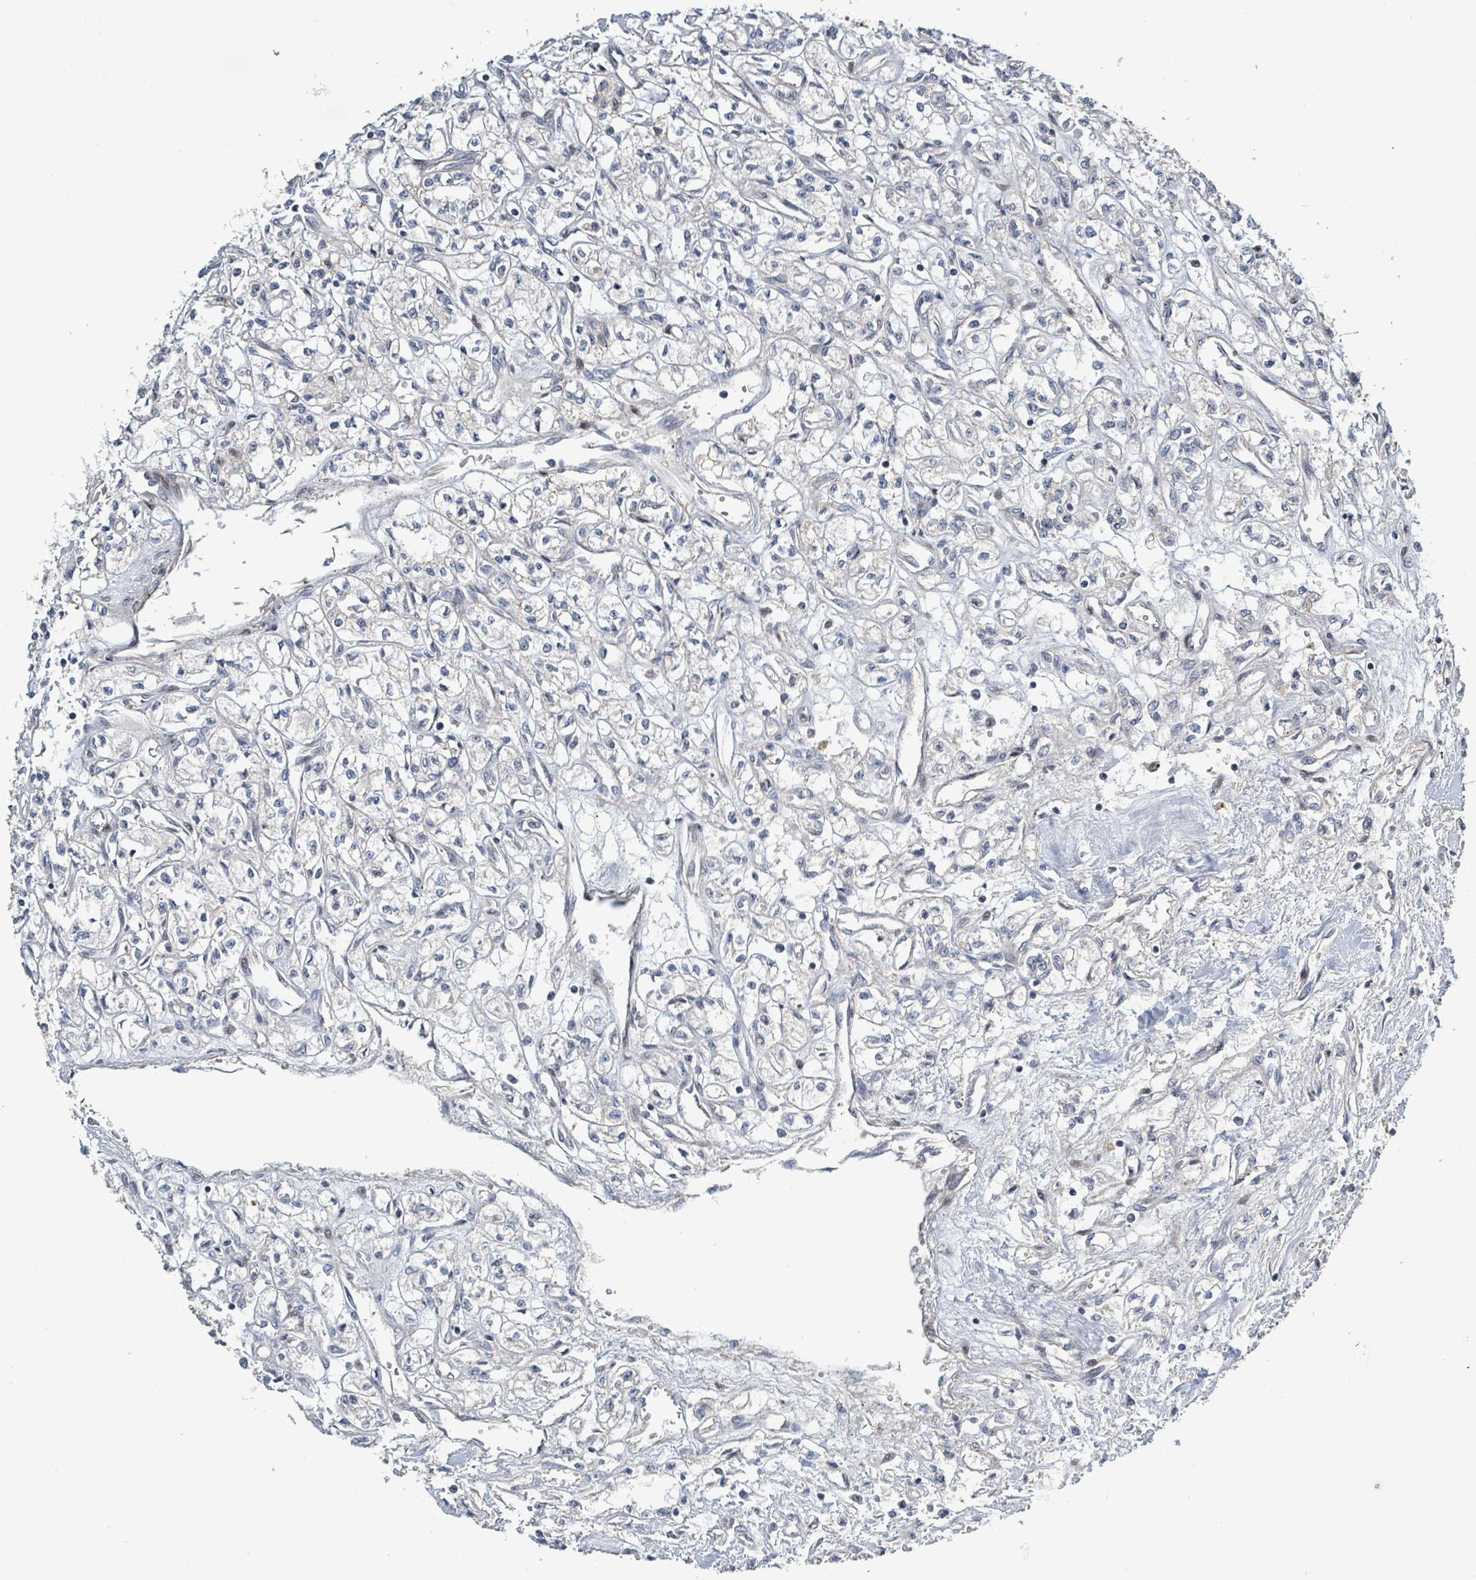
{"staining": {"intensity": "negative", "quantity": "none", "location": "none"}, "tissue": "renal cancer", "cell_type": "Tumor cells", "image_type": "cancer", "snomed": [{"axis": "morphology", "description": "Adenocarcinoma, NOS"}, {"axis": "topography", "description": "Kidney"}], "caption": "High power microscopy histopathology image of an immunohistochemistry (IHC) micrograph of renal cancer (adenocarcinoma), revealing no significant staining in tumor cells.", "gene": "CFAP210", "patient": {"sex": "male", "age": 56}}